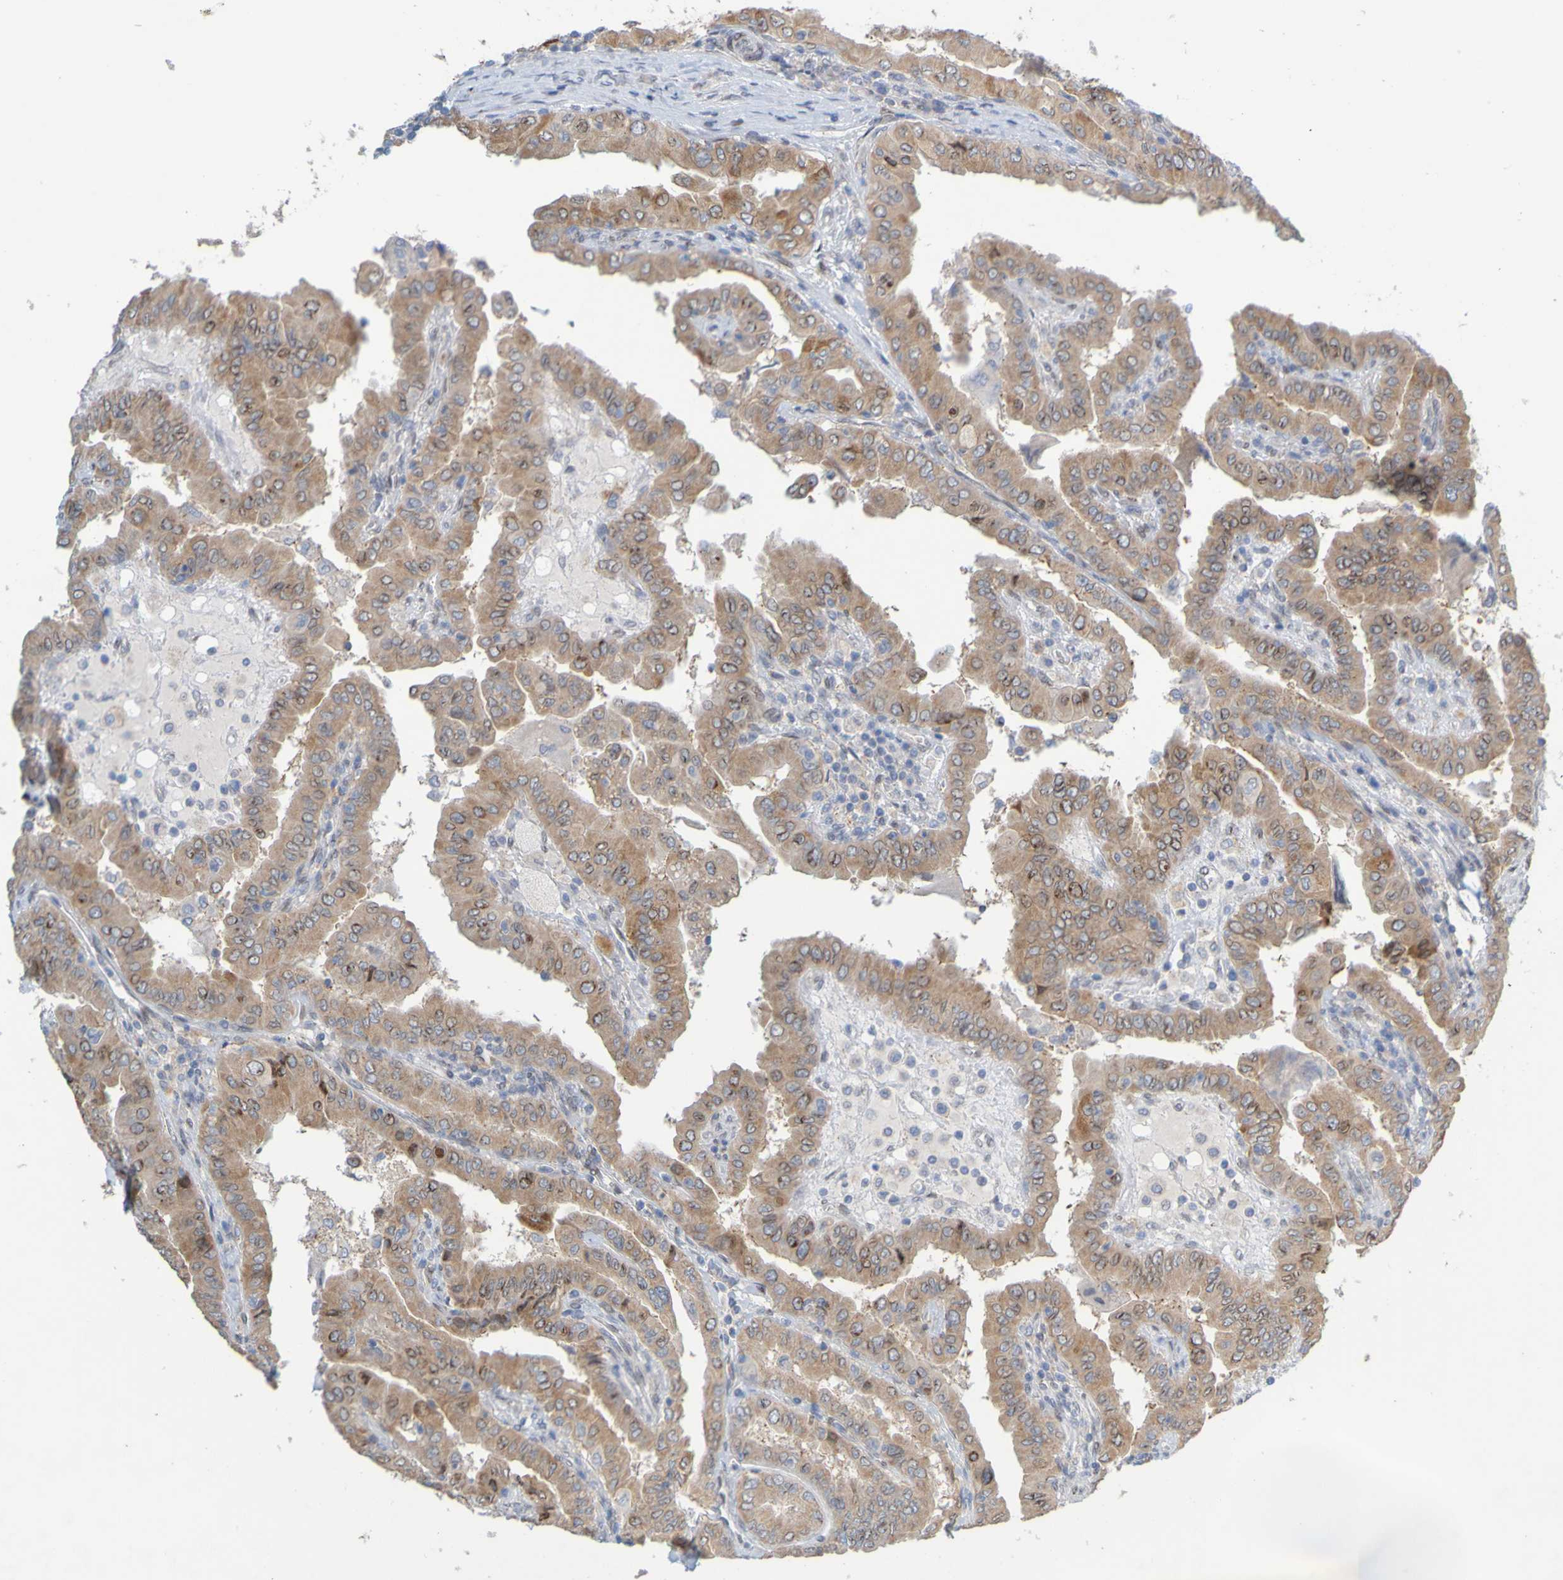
{"staining": {"intensity": "moderate", "quantity": ">75%", "location": "cytoplasmic/membranous"}, "tissue": "thyroid cancer", "cell_type": "Tumor cells", "image_type": "cancer", "snomed": [{"axis": "morphology", "description": "Papillary adenocarcinoma, NOS"}, {"axis": "topography", "description": "Thyroid gland"}], "caption": "About >75% of tumor cells in thyroid cancer reveal moderate cytoplasmic/membranous protein expression as visualized by brown immunohistochemical staining.", "gene": "MAG", "patient": {"sex": "male", "age": 33}}